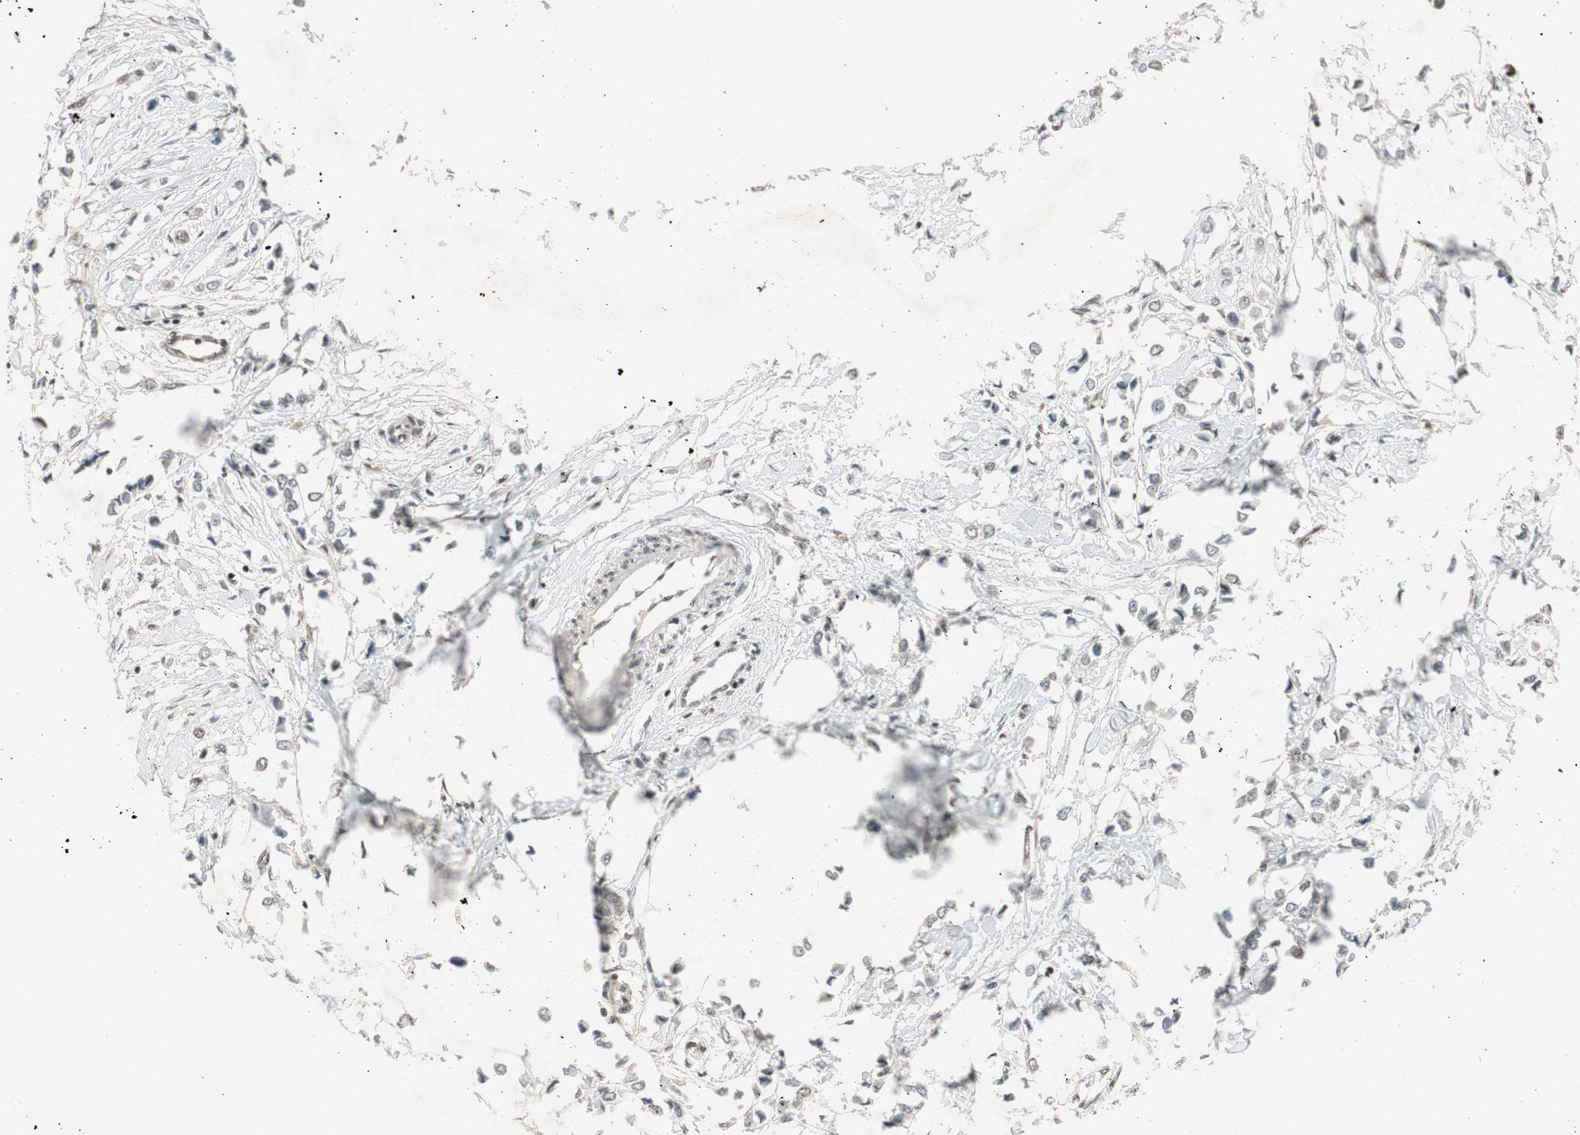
{"staining": {"intensity": "negative", "quantity": "none", "location": "none"}, "tissue": "breast cancer", "cell_type": "Tumor cells", "image_type": "cancer", "snomed": [{"axis": "morphology", "description": "Lobular carcinoma"}, {"axis": "topography", "description": "Breast"}], "caption": "Immunohistochemistry of breast lobular carcinoma demonstrates no positivity in tumor cells.", "gene": "NCBP3", "patient": {"sex": "female", "age": 51}}